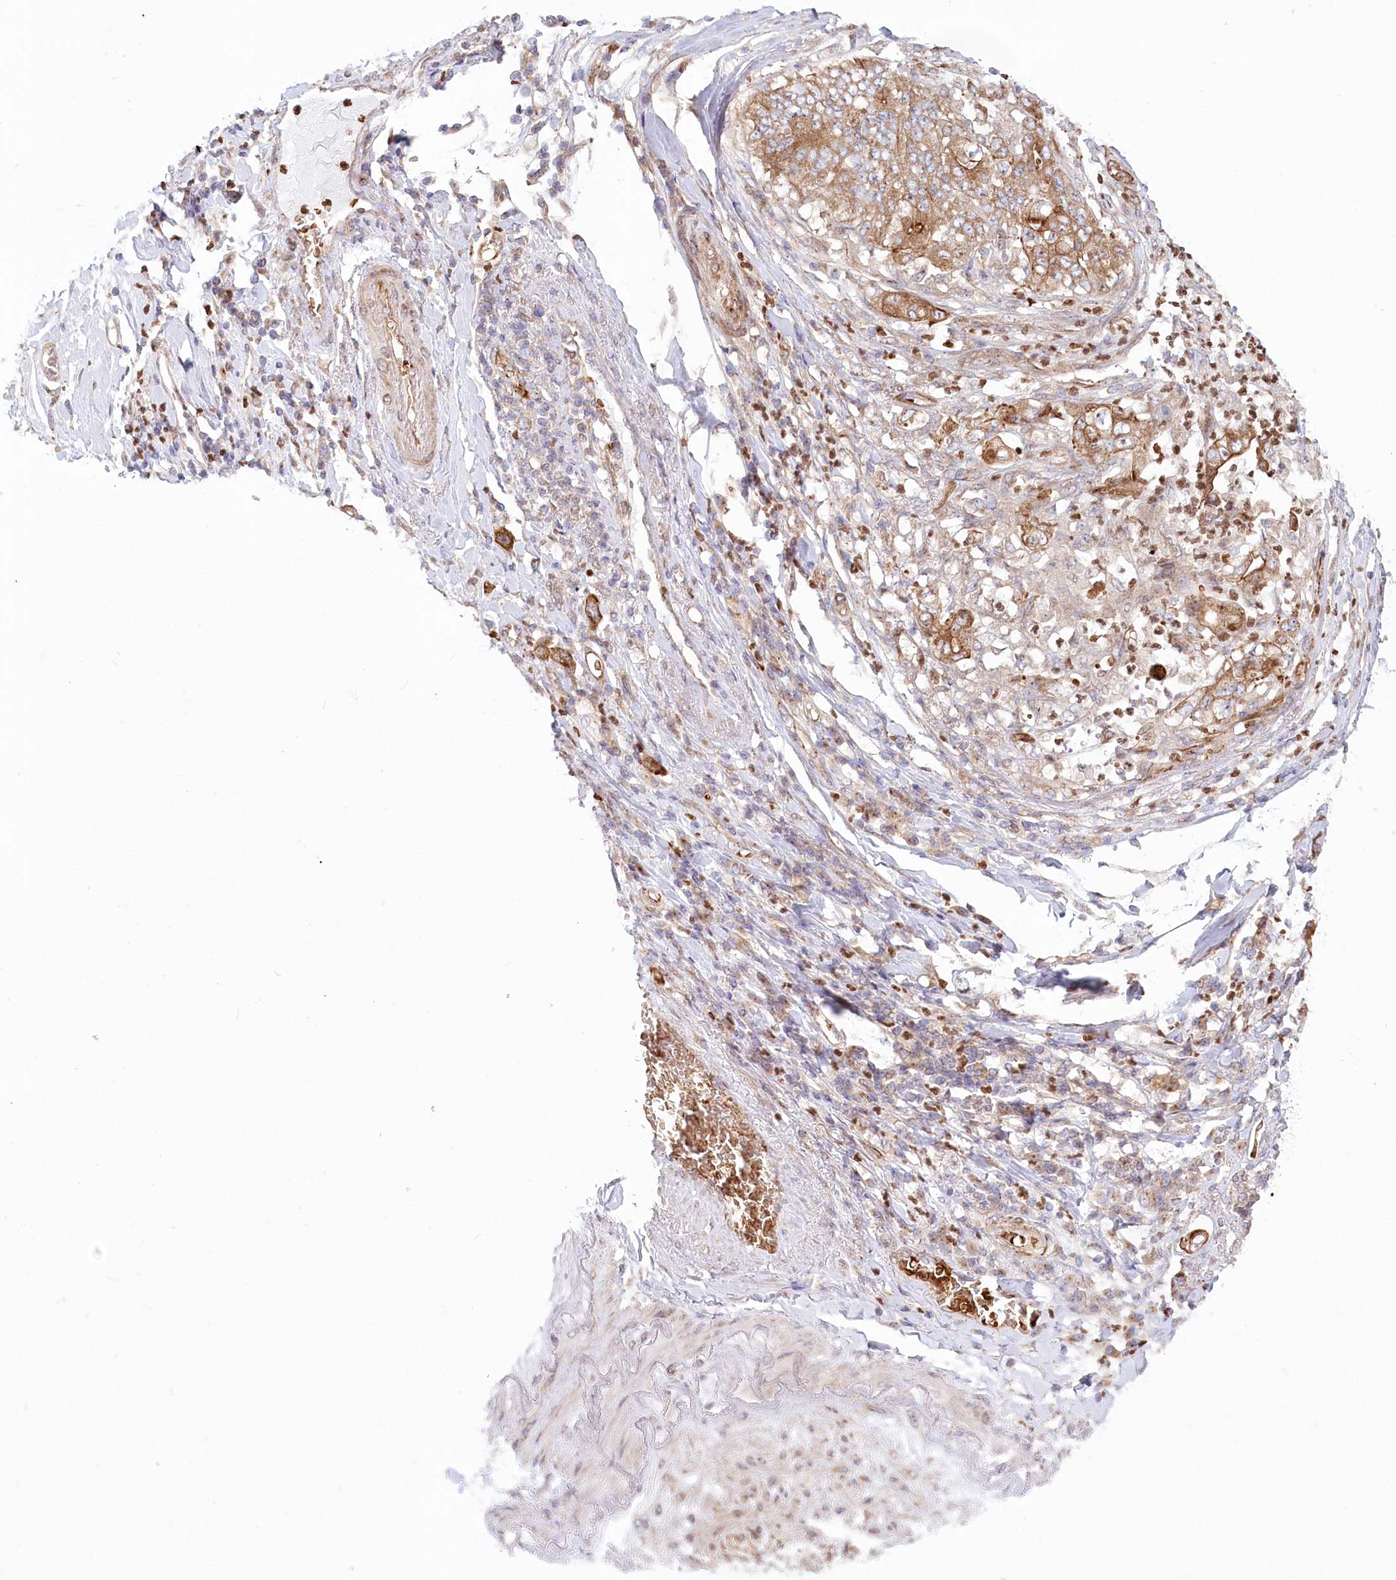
{"staining": {"intensity": "moderate", "quantity": ">75%", "location": "cytoplasmic/membranous"}, "tissue": "stomach cancer", "cell_type": "Tumor cells", "image_type": "cancer", "snomed": [{"axis": "morphology", "description": "Adenocarcinoma, NOS"}, {"axis": "topography", "description": "Stomach"}], "caption": "Adenocarcinoma (stomach) stained with DAB immunohistochemistry displays medium levels of moderate cytoplasmic/membranous expression in approximately >75% of tumor cells.", "gene": "COMMD3", "patient": {"sex": "female", "age": 73}}